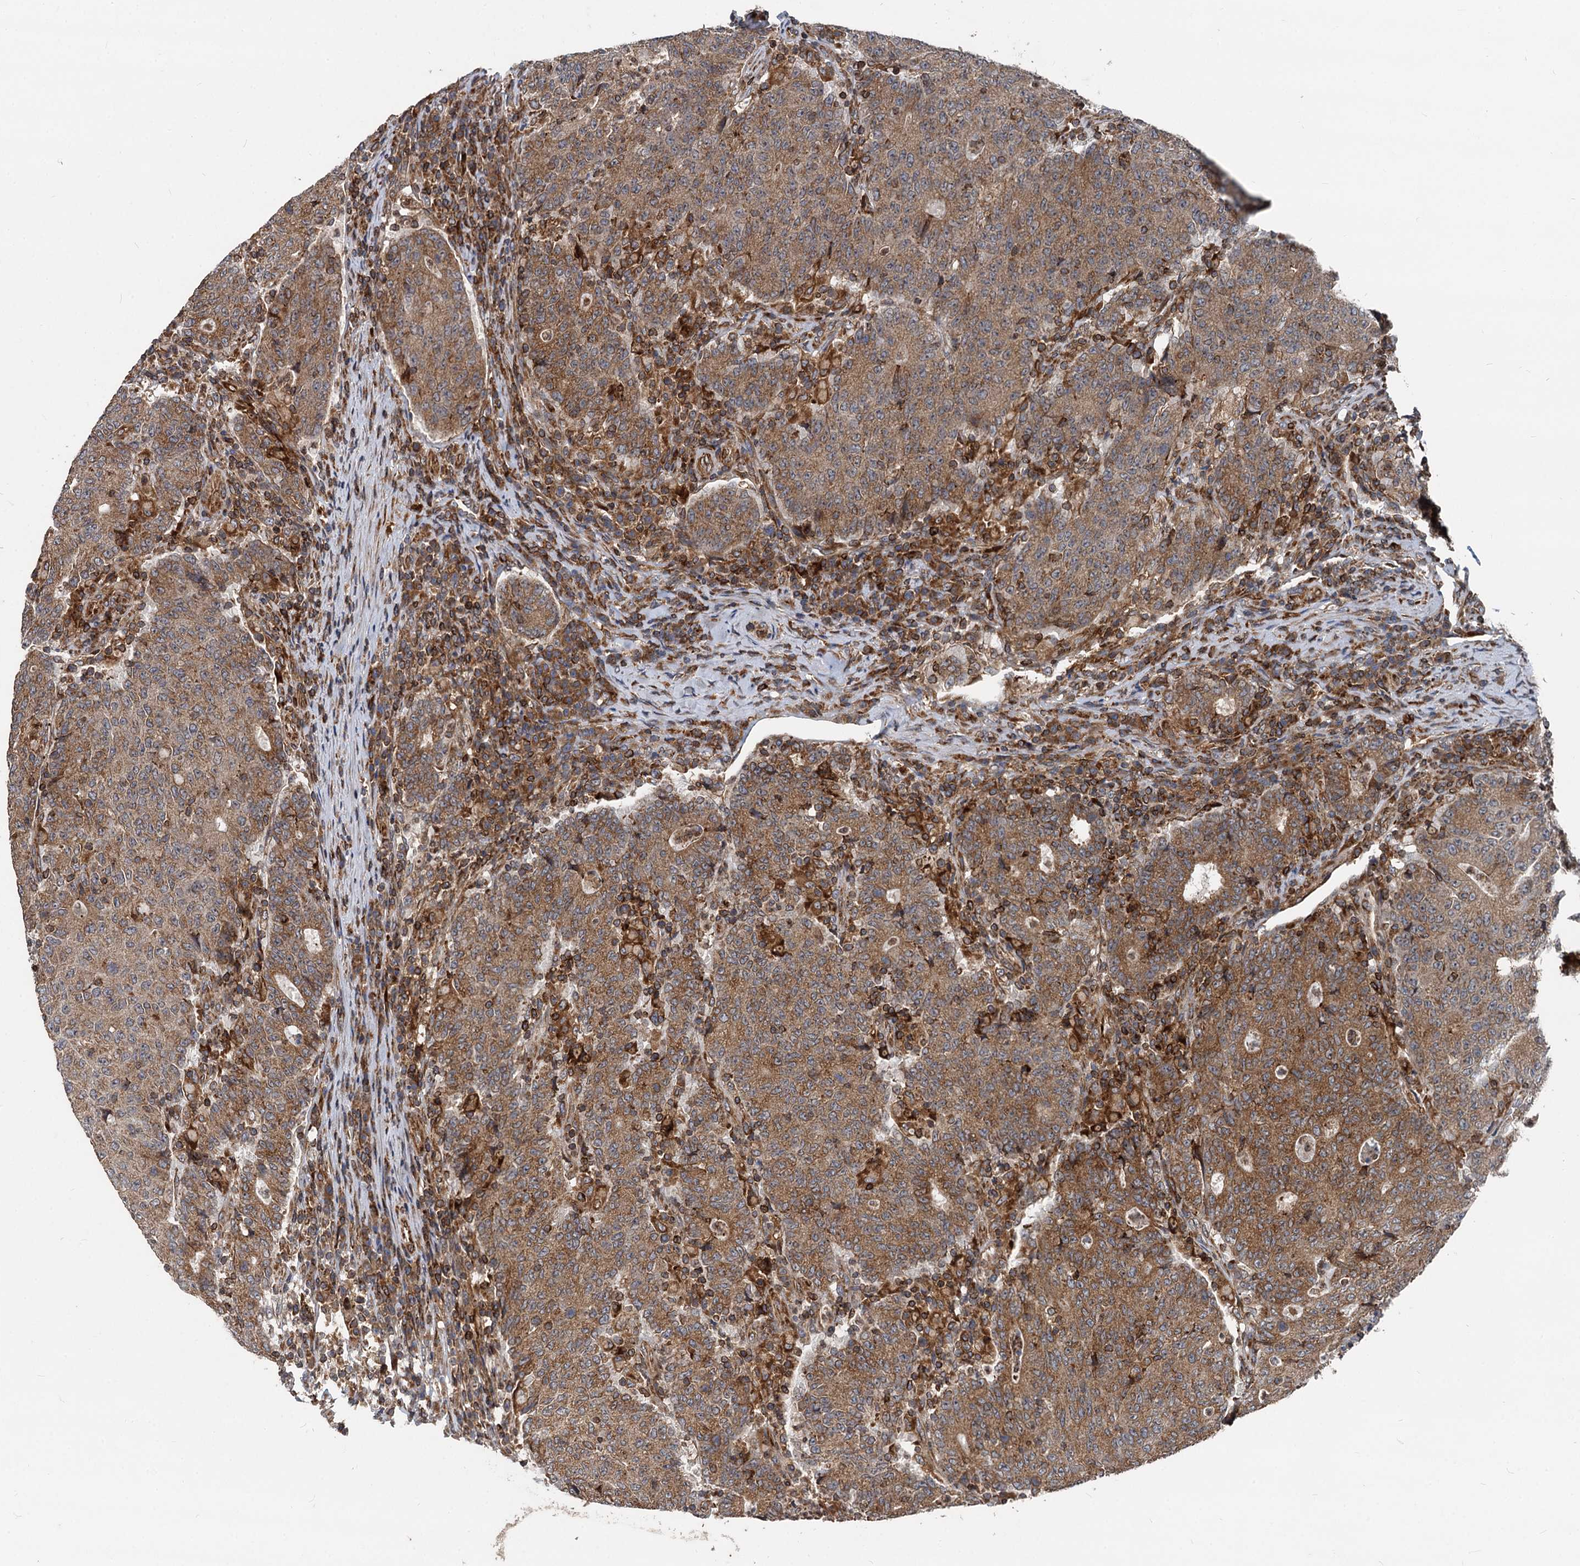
{"staining": {"intensity": "moderate", "quantity": ">75%", "location": "cytoplasmic/membranous"}, "tissue": "colorectal cancer", "cell_type": "Tumor cells", "image_type": "cancer", "snomed": [{"axis": "morphology", "description": "Adenocarcinoma, NOS"}, {"axis": "topography", "description": "Colon"}], "caption": "High-magnification brightfield microscopy of adenocarcinoma (colorectal) stained with DAB (brown) and counterstained with hematoxylin (blue). tumor cells exhibit moderate cytoplasmic/membranous expression is identified in approximately>75% of cells.", "gene": "STIM1", "patient": {"sex": "female", "age": 75}}